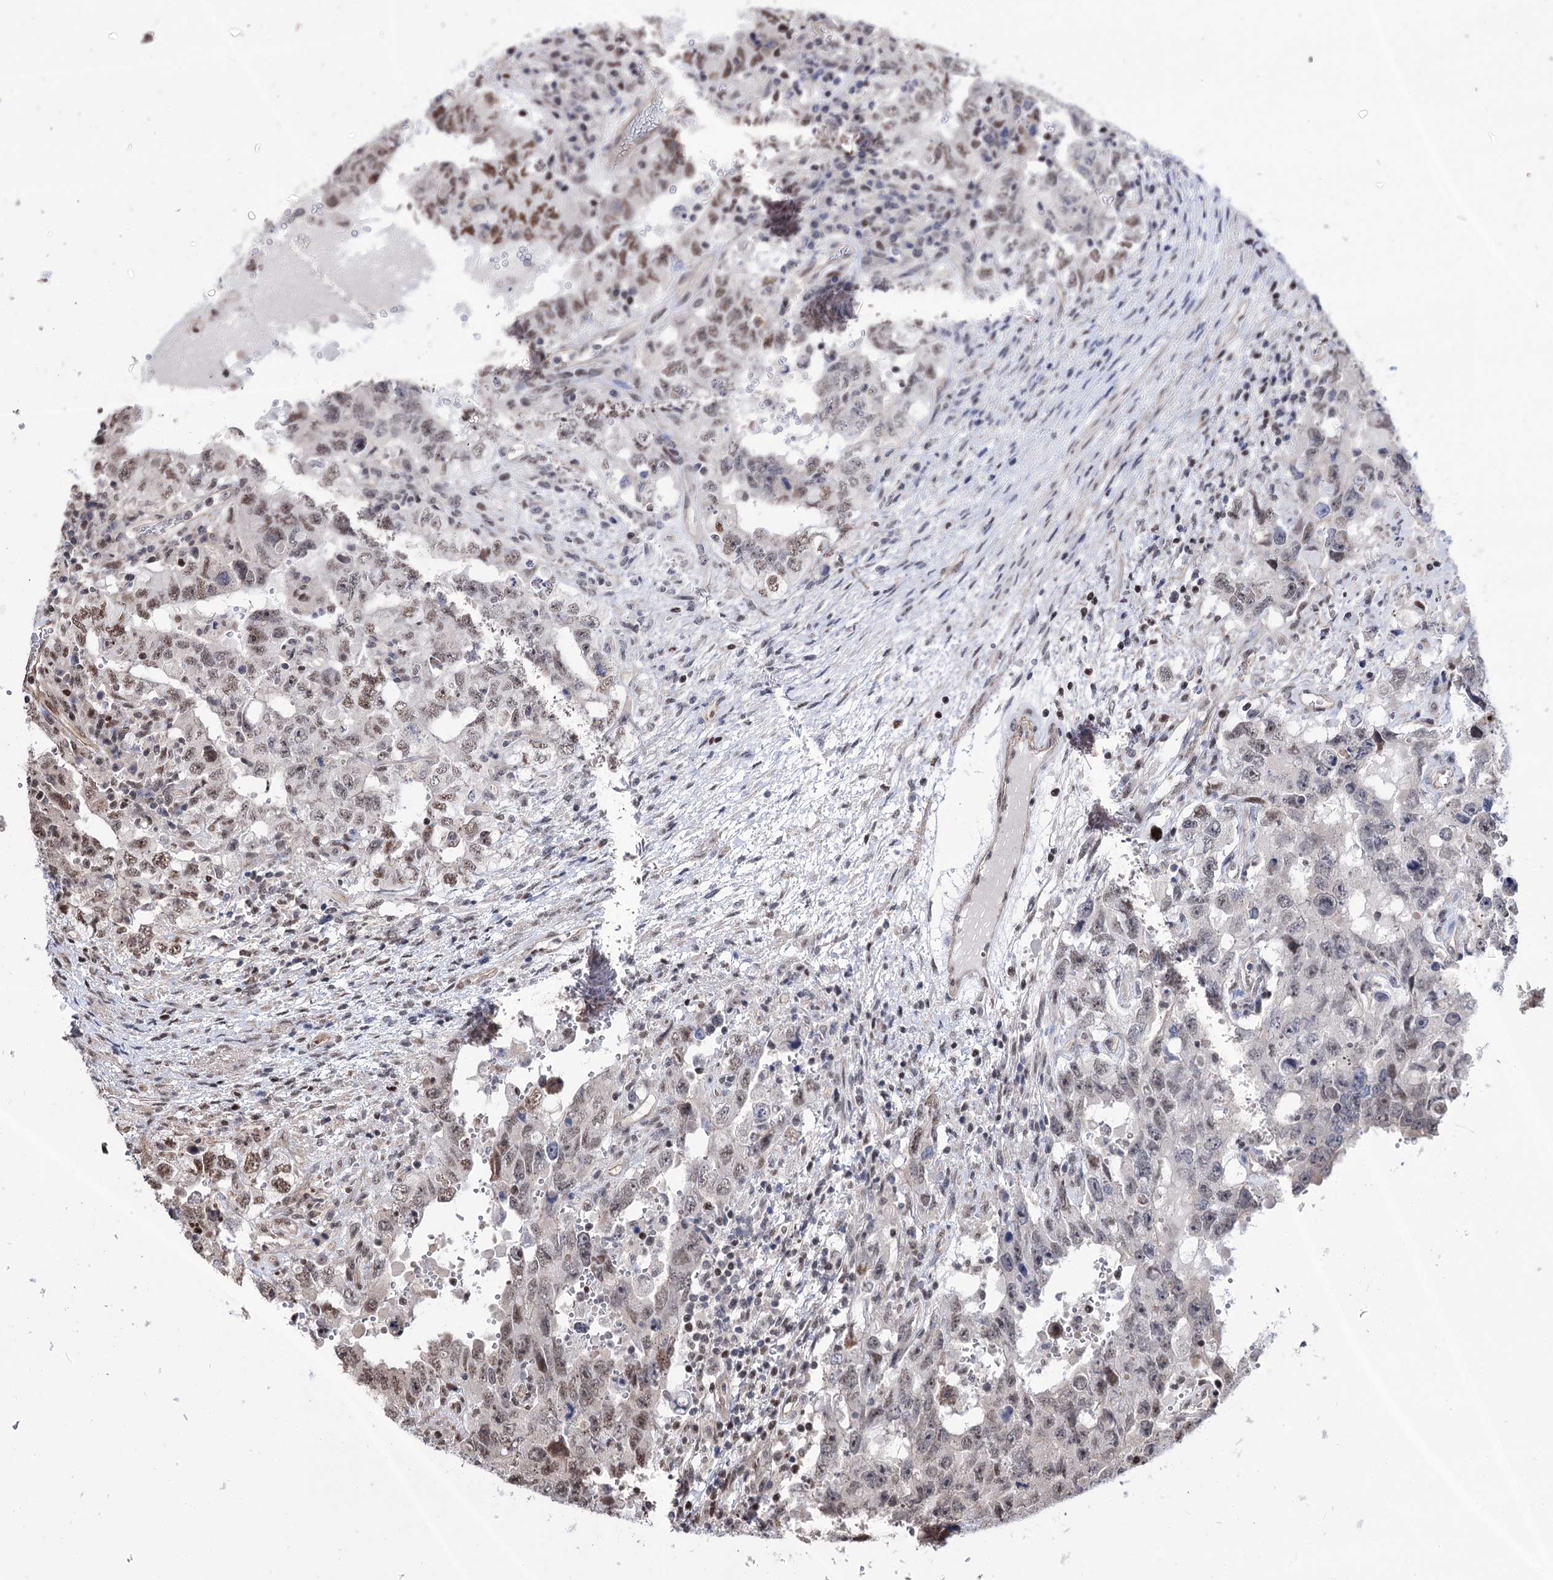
{"staining": {"intensity": "moderate", "quantity": "25%-75%", "location": "nuclear"}, "tissue": "testis cancer", "cell_type": "Tumor cells", "image_type": "cancer", "snomed": [{"axis": "morphology", "description": "Carcinoma, Embryonal, NOS"}, {"axis": "topography", "description": "Testis"}], "caption": "Protein staining of testis embryonal carcinoma tissue reveals moderate nuclear staining in approximately 25%-75% of tumor cells. (Brightfield microscopy of DAB IHC at high magnification).", "gene": "CHMP7", "patient": {"sex": "male", "age": 26}}